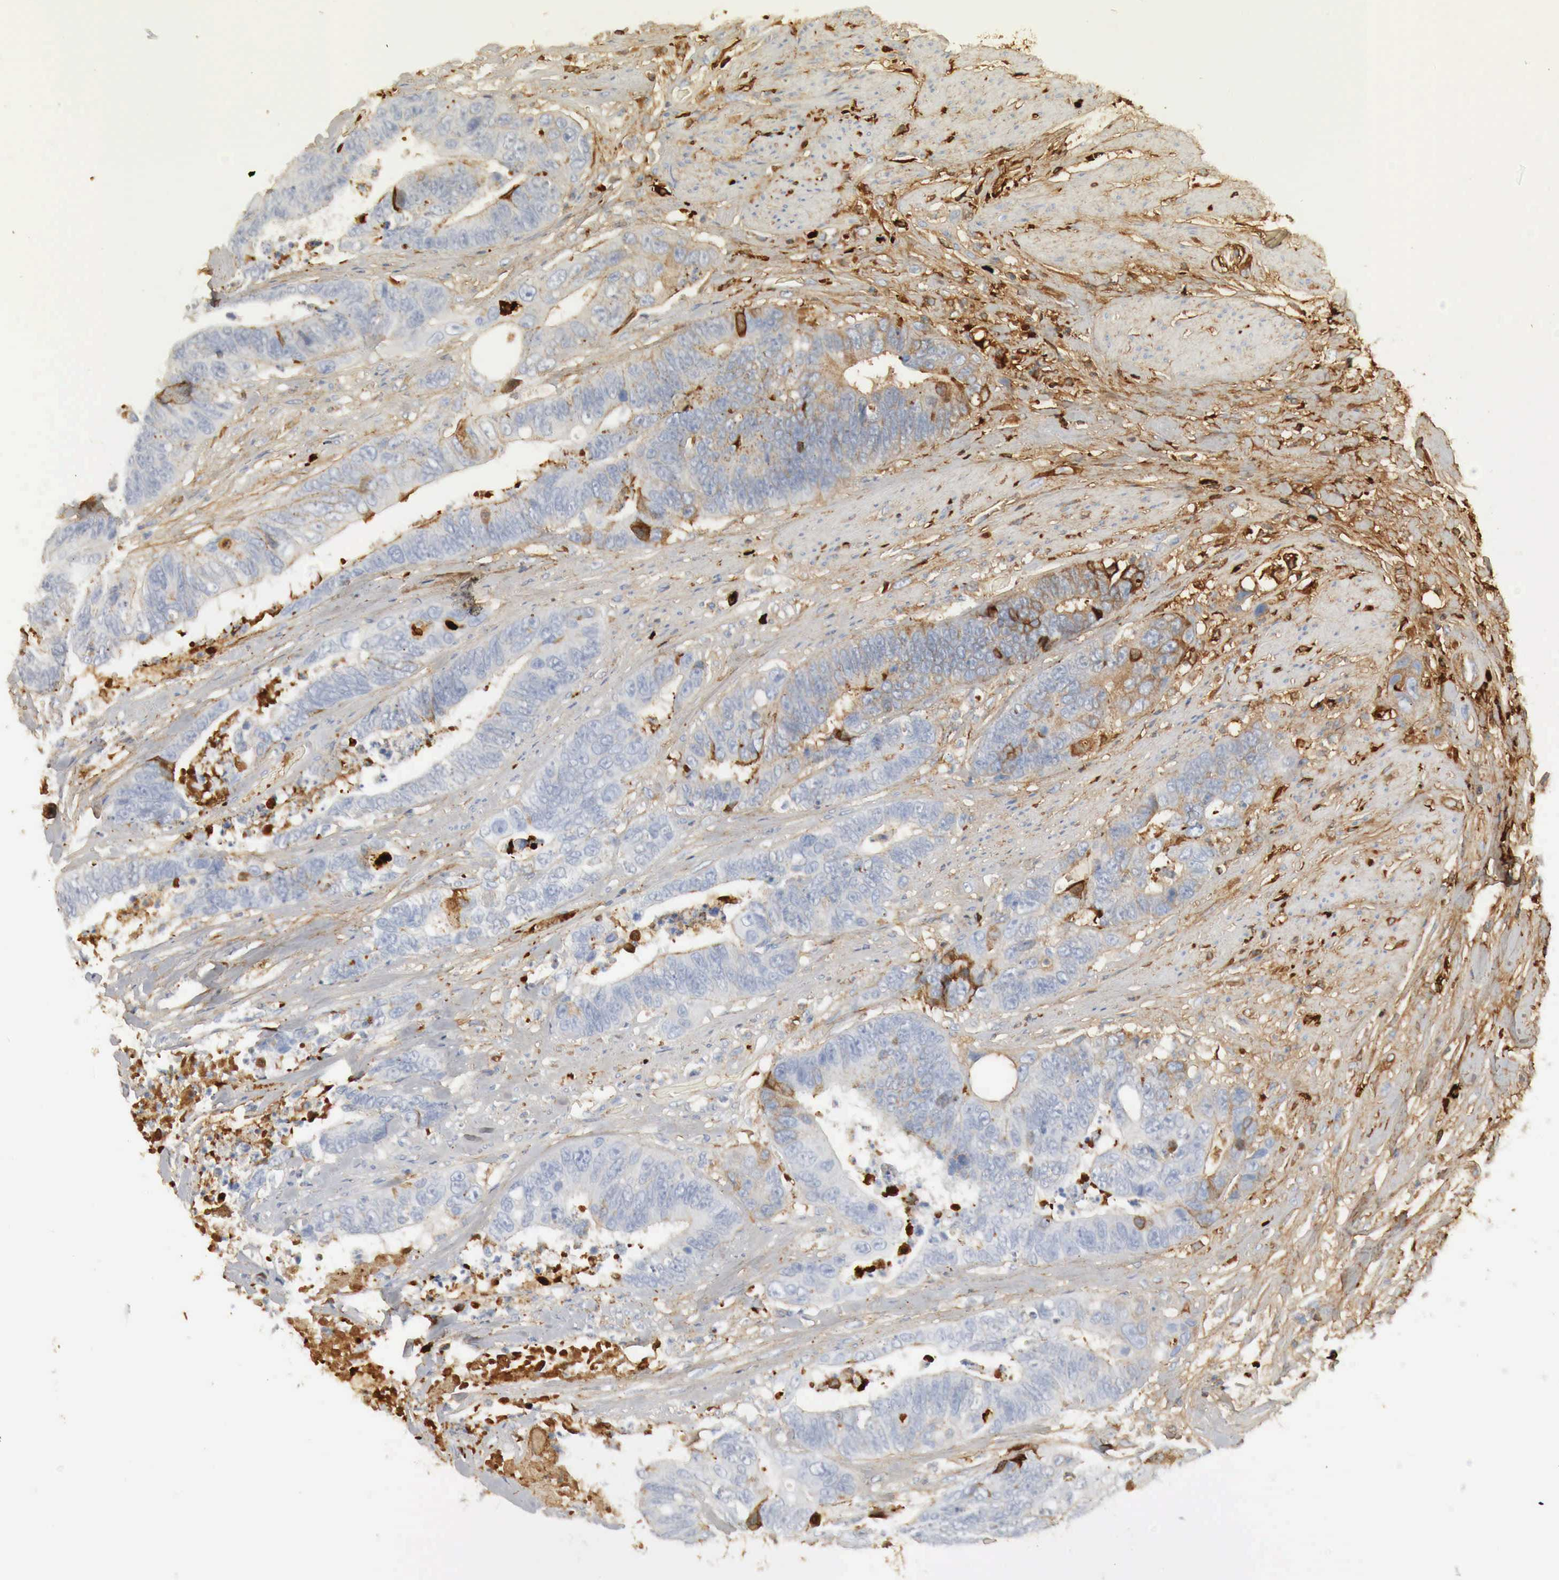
{"staining": {"intensity": "strong", "quantity": "25%-75%", "location": "cytoplasmic/membranous"}, "tissue": "colorectal cancer", "cell_type": "Tumor cells", "image_type": "cancer", "snomed": [{"axis": "morphology", "description": "Adenocarcinoma, NOS"}, {"axis": "topography", "description": "Rectum"}], "caption": "Tumor cells display high levels of strong cytoplasmic/membranous expression in about 25%-75% of cells in colorectal cancer (adenocarcinoma).", "gene": "IGLC3", "patient": {"sex": "female", "age": 65}}